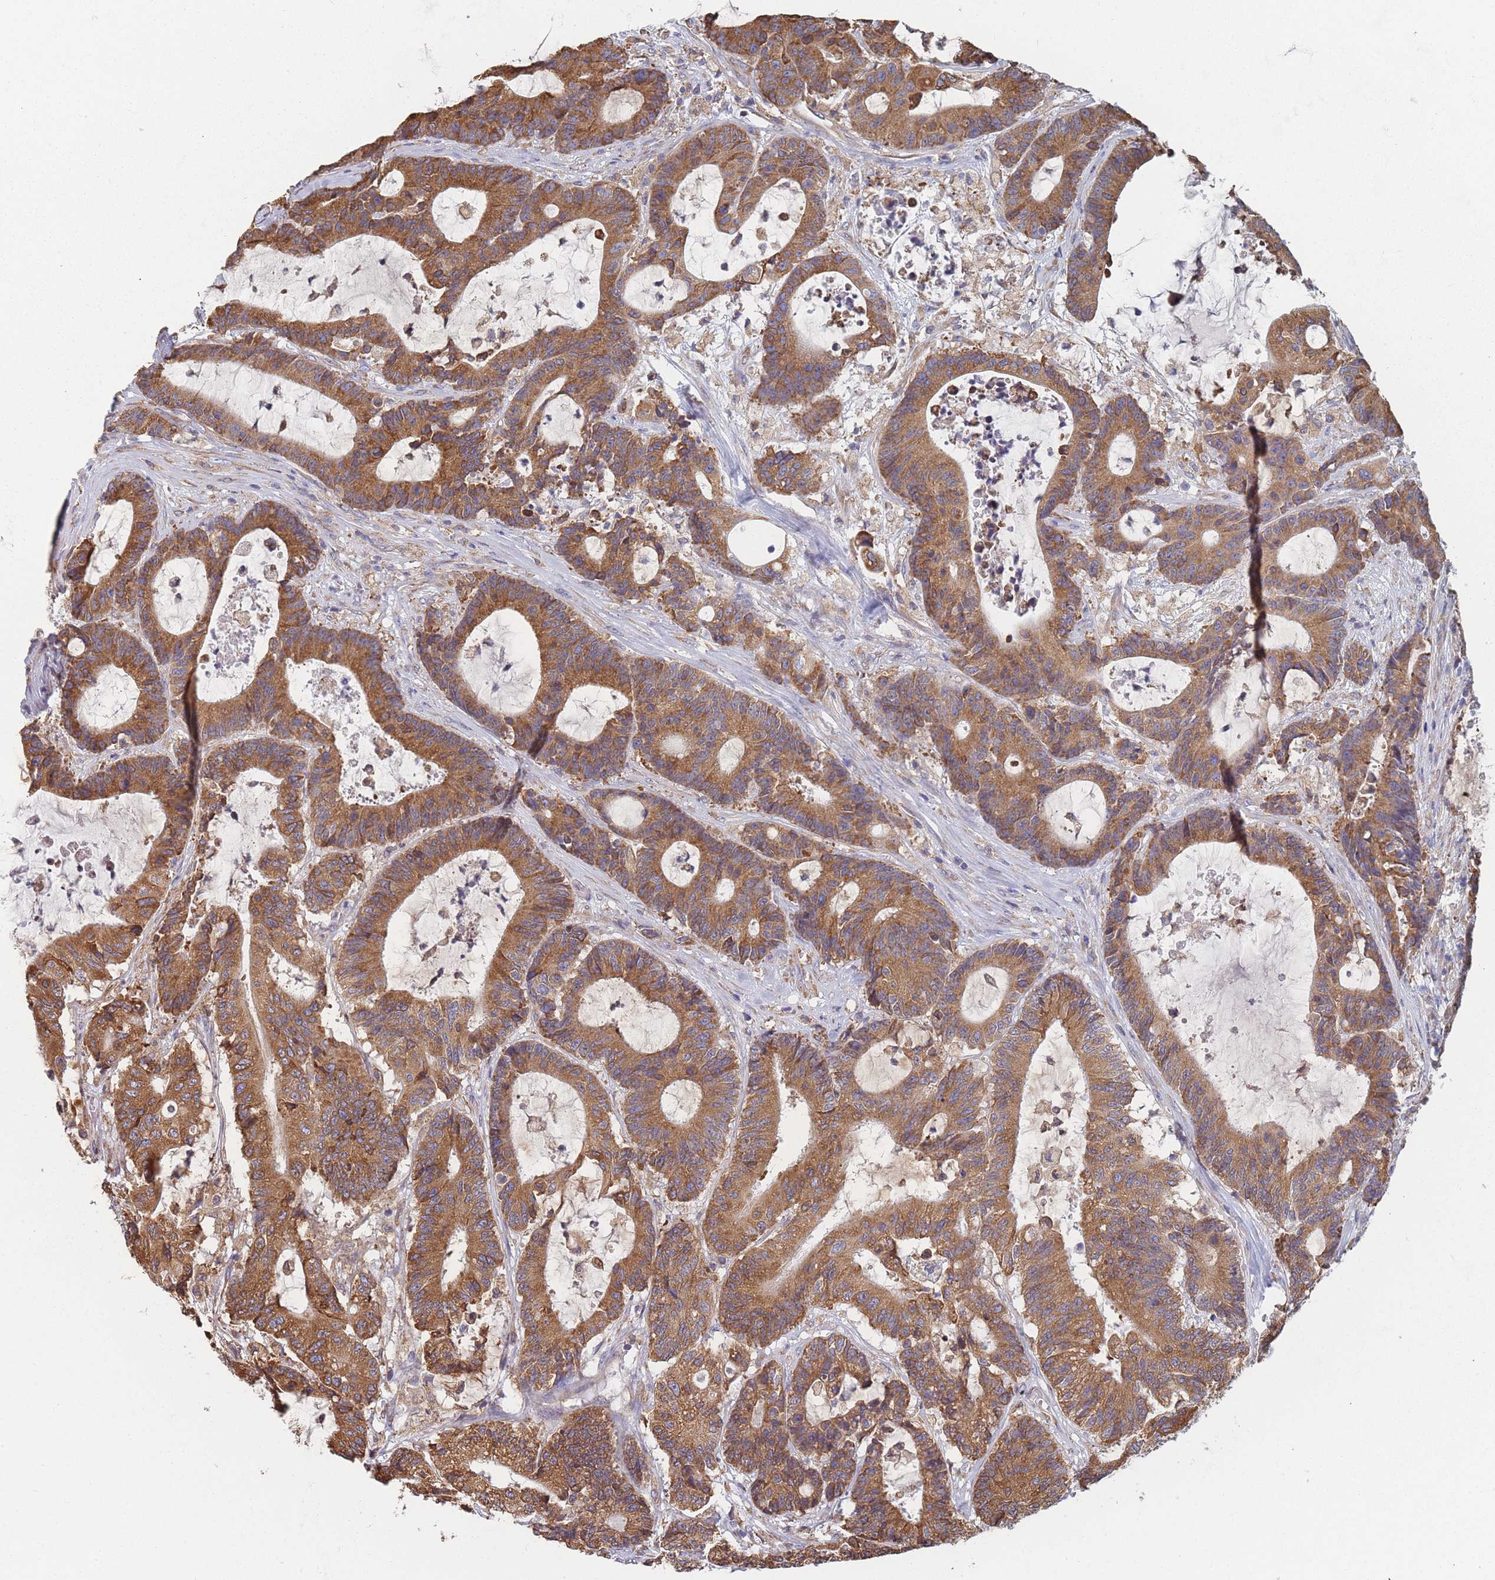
{"staining": {"intensity": "moderate", "quantity": ">75%", "location": "cytoplasmic/membranous"}, "tissue": "colorectal cancer", "cell_type": "Tumor cells", "image_type": "cancer", "snomed": [{"axis": "morphology", "description": "Adenocarcinoma, NOS"}, {"axis": "topography", "description": "Colon"}], "caption": "Protein staining of colorectal adenocarcinoma tissue demonstrates moderate cytoplasmic/membranous positivity in approximately >75% of tumor cells.", "gene": "OR7C2", "patient": {"sex": "female", "age": 84}}